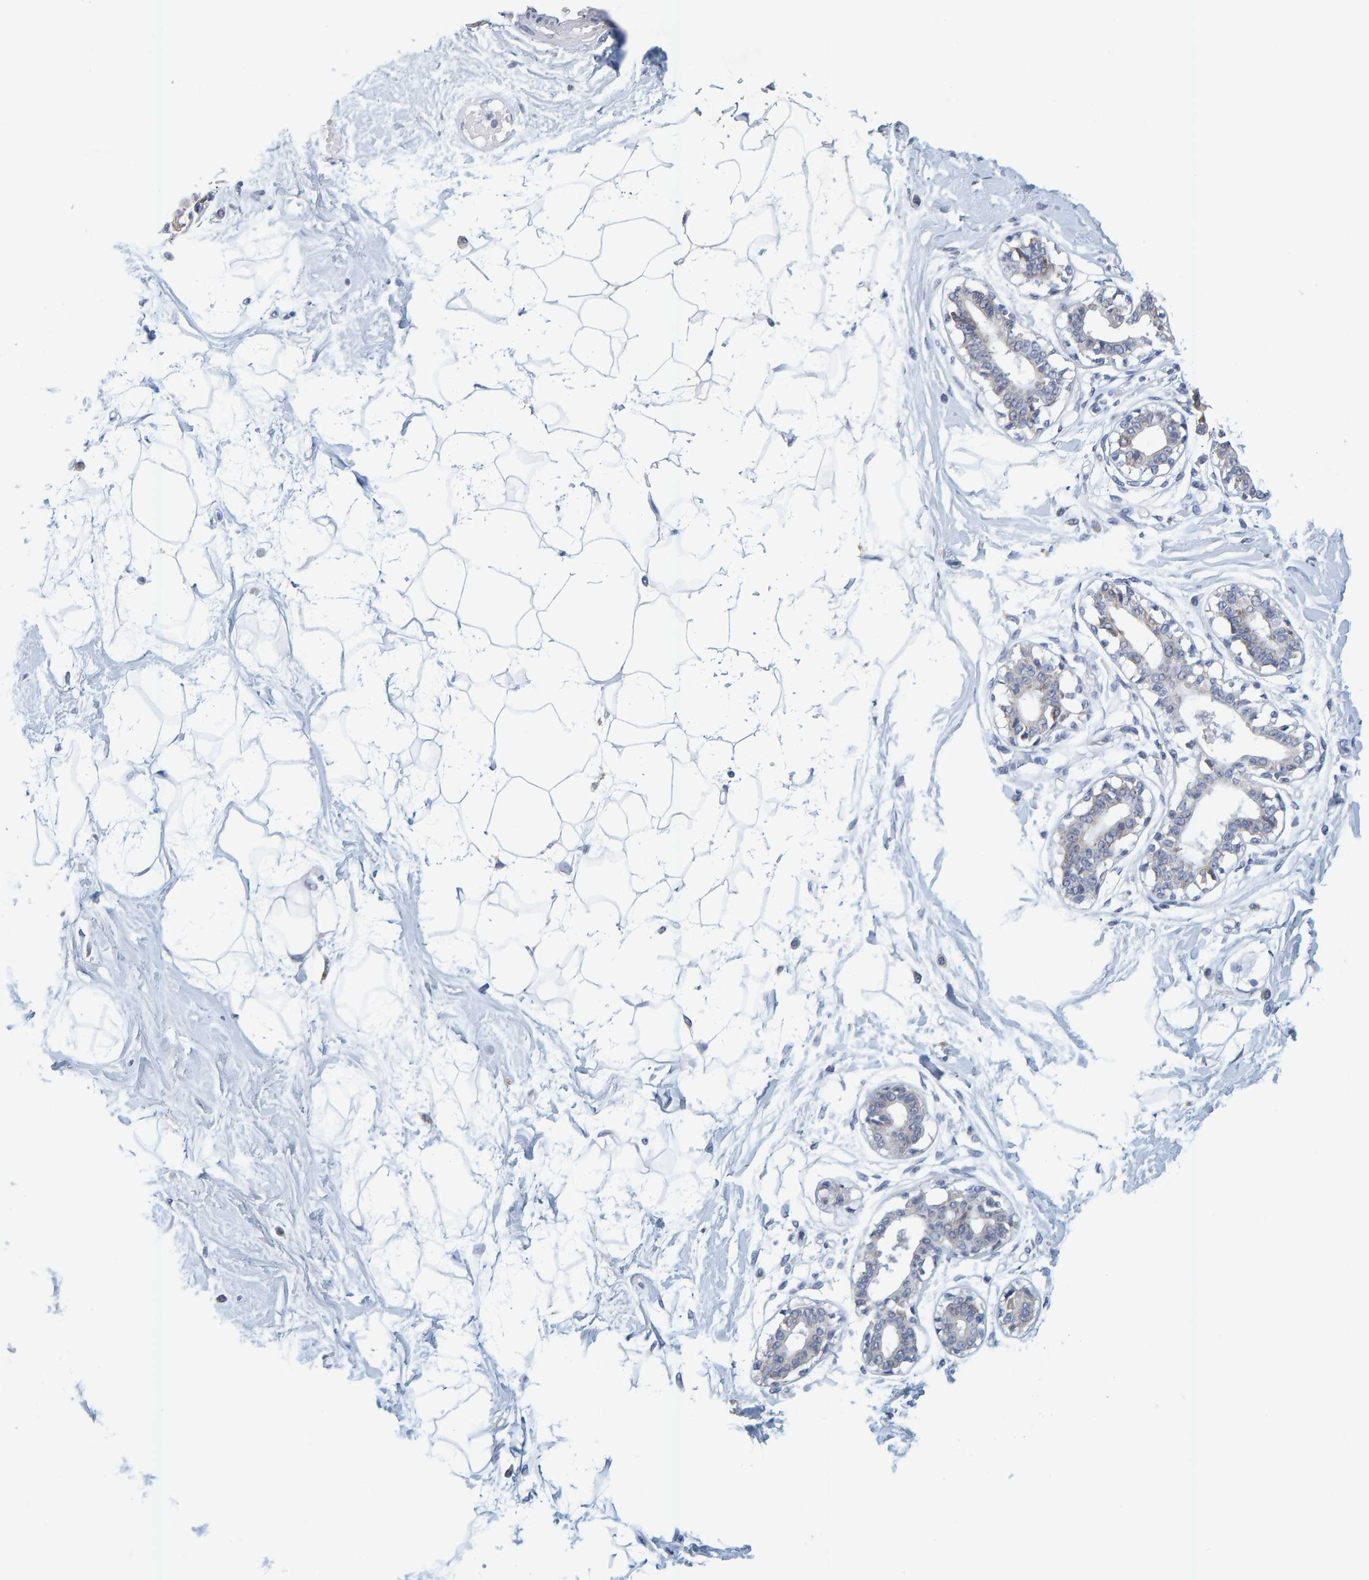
{"staining": {"intensity": "negative", "quantity": "none", "location": "none"}, "tissue": "breast", "cell_type": "Adipocytes", "image_type": "normal", "snomed": [{"axis": "morphology", "description": "Normal tissue, NOS"}, {"axis": "topography", "description": "Breast"}], "caption": "Unremarkable breast was stained to show a protein in brown. There is no significant positivity in adipocytes. Brightfield microscopy of immunohistochemistry stained with DAB (3,3'-diaminobenzidine) (brown) and hematoxylin (blue), captured at high magnification.", "gene": "SGPL1", "patient": {"sex": "female", "age": 45}}